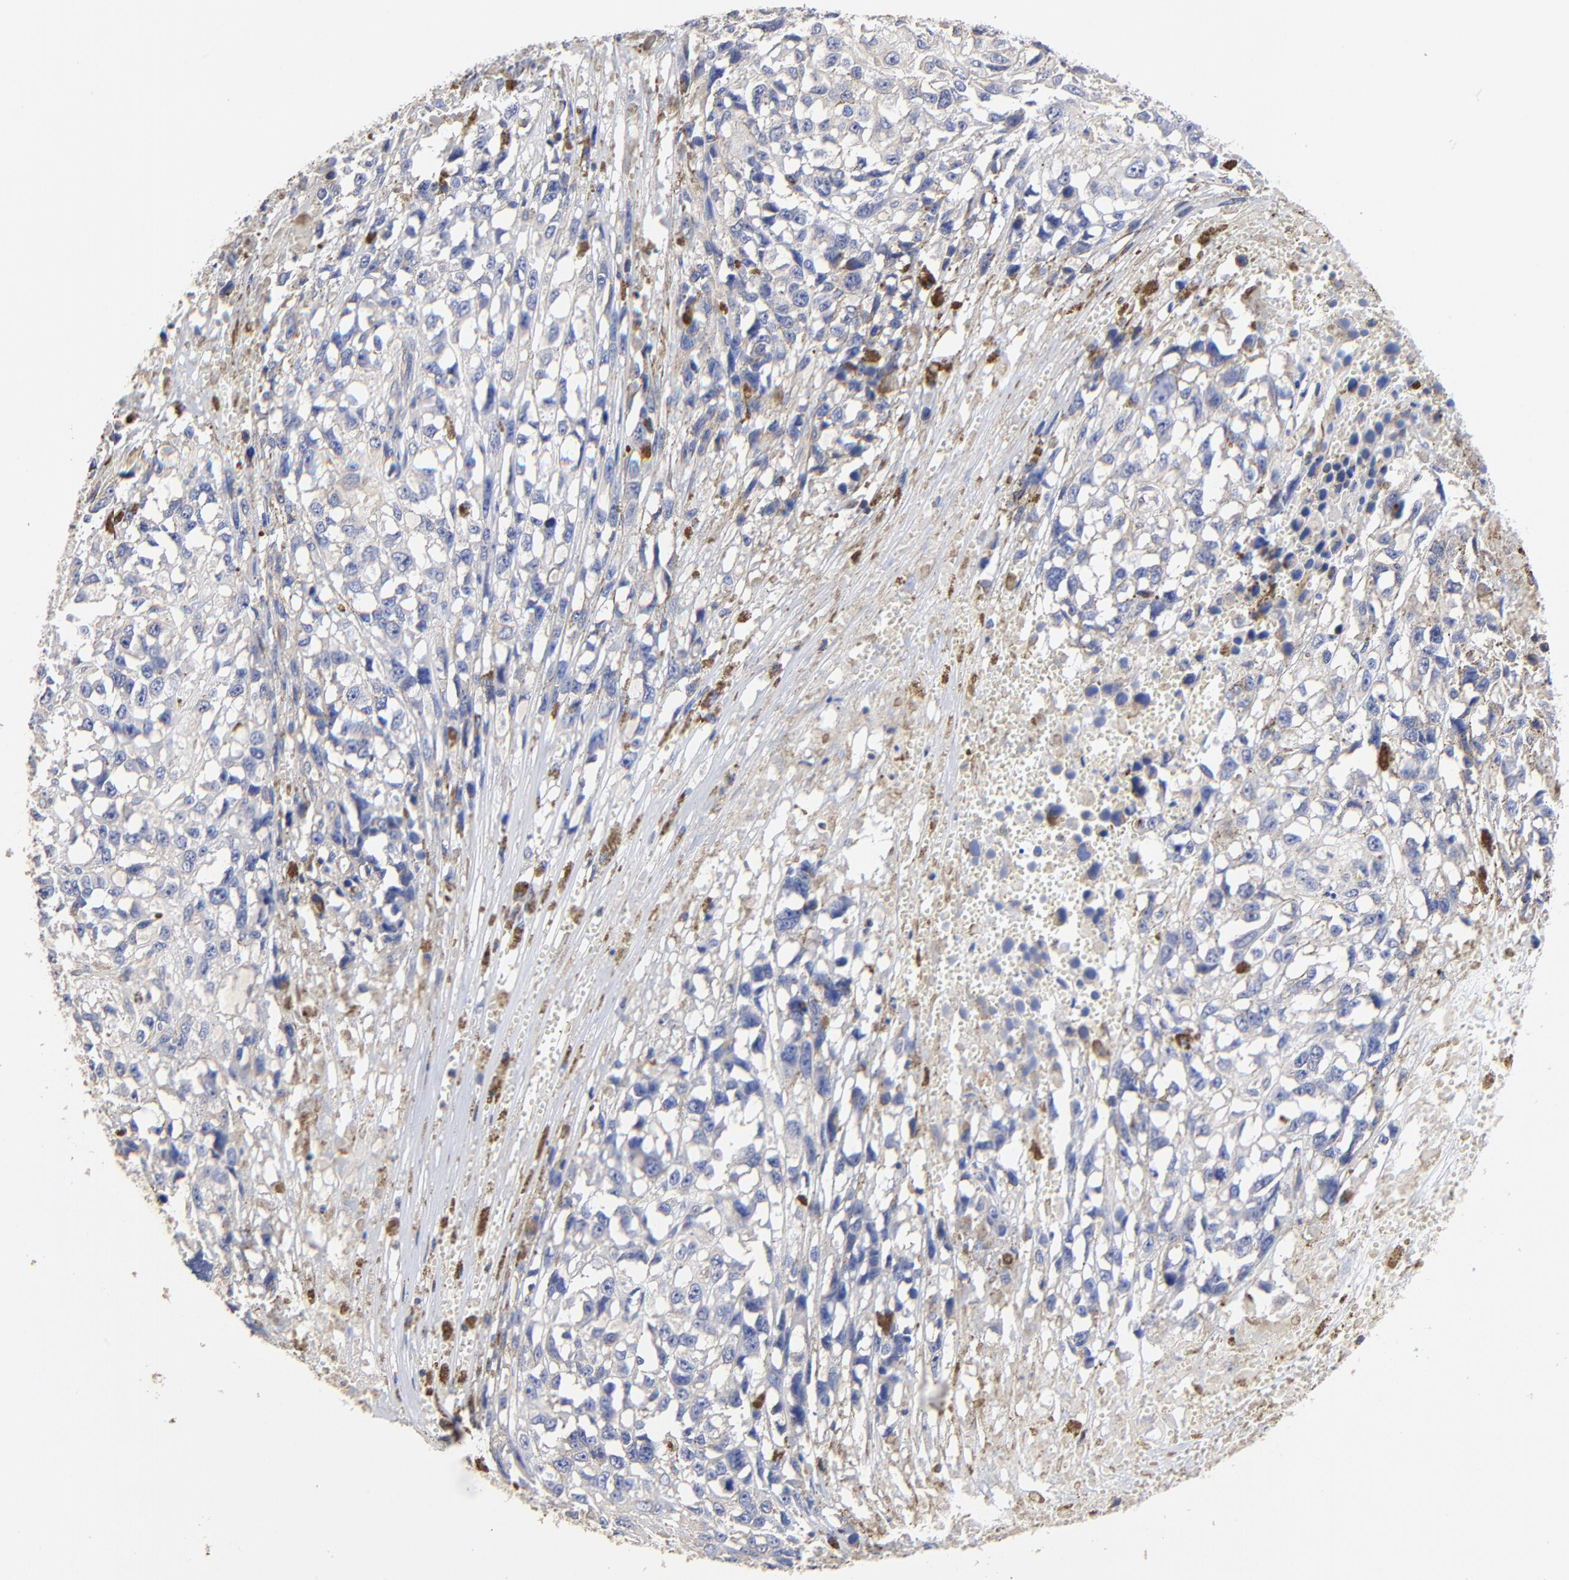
{"staining": {"intensity": "negative", "quantity": "none", "location": "none"}, "tissue": "melanoma", "cell_type": "Tumor cells", "image_type": "cancer", "snomed": [{"axis": "morphology", "description": "Malignant melanoma, Metastatic site"}, {"axis": "topography", "description": "Lymph node"}], "caption": "The photomicrograph displays no significant positivity in tumor cells of malignant melanoma (metastatic site).", "gene": "TAGLN2", "patient": {"sex": "male", "age": 59}}